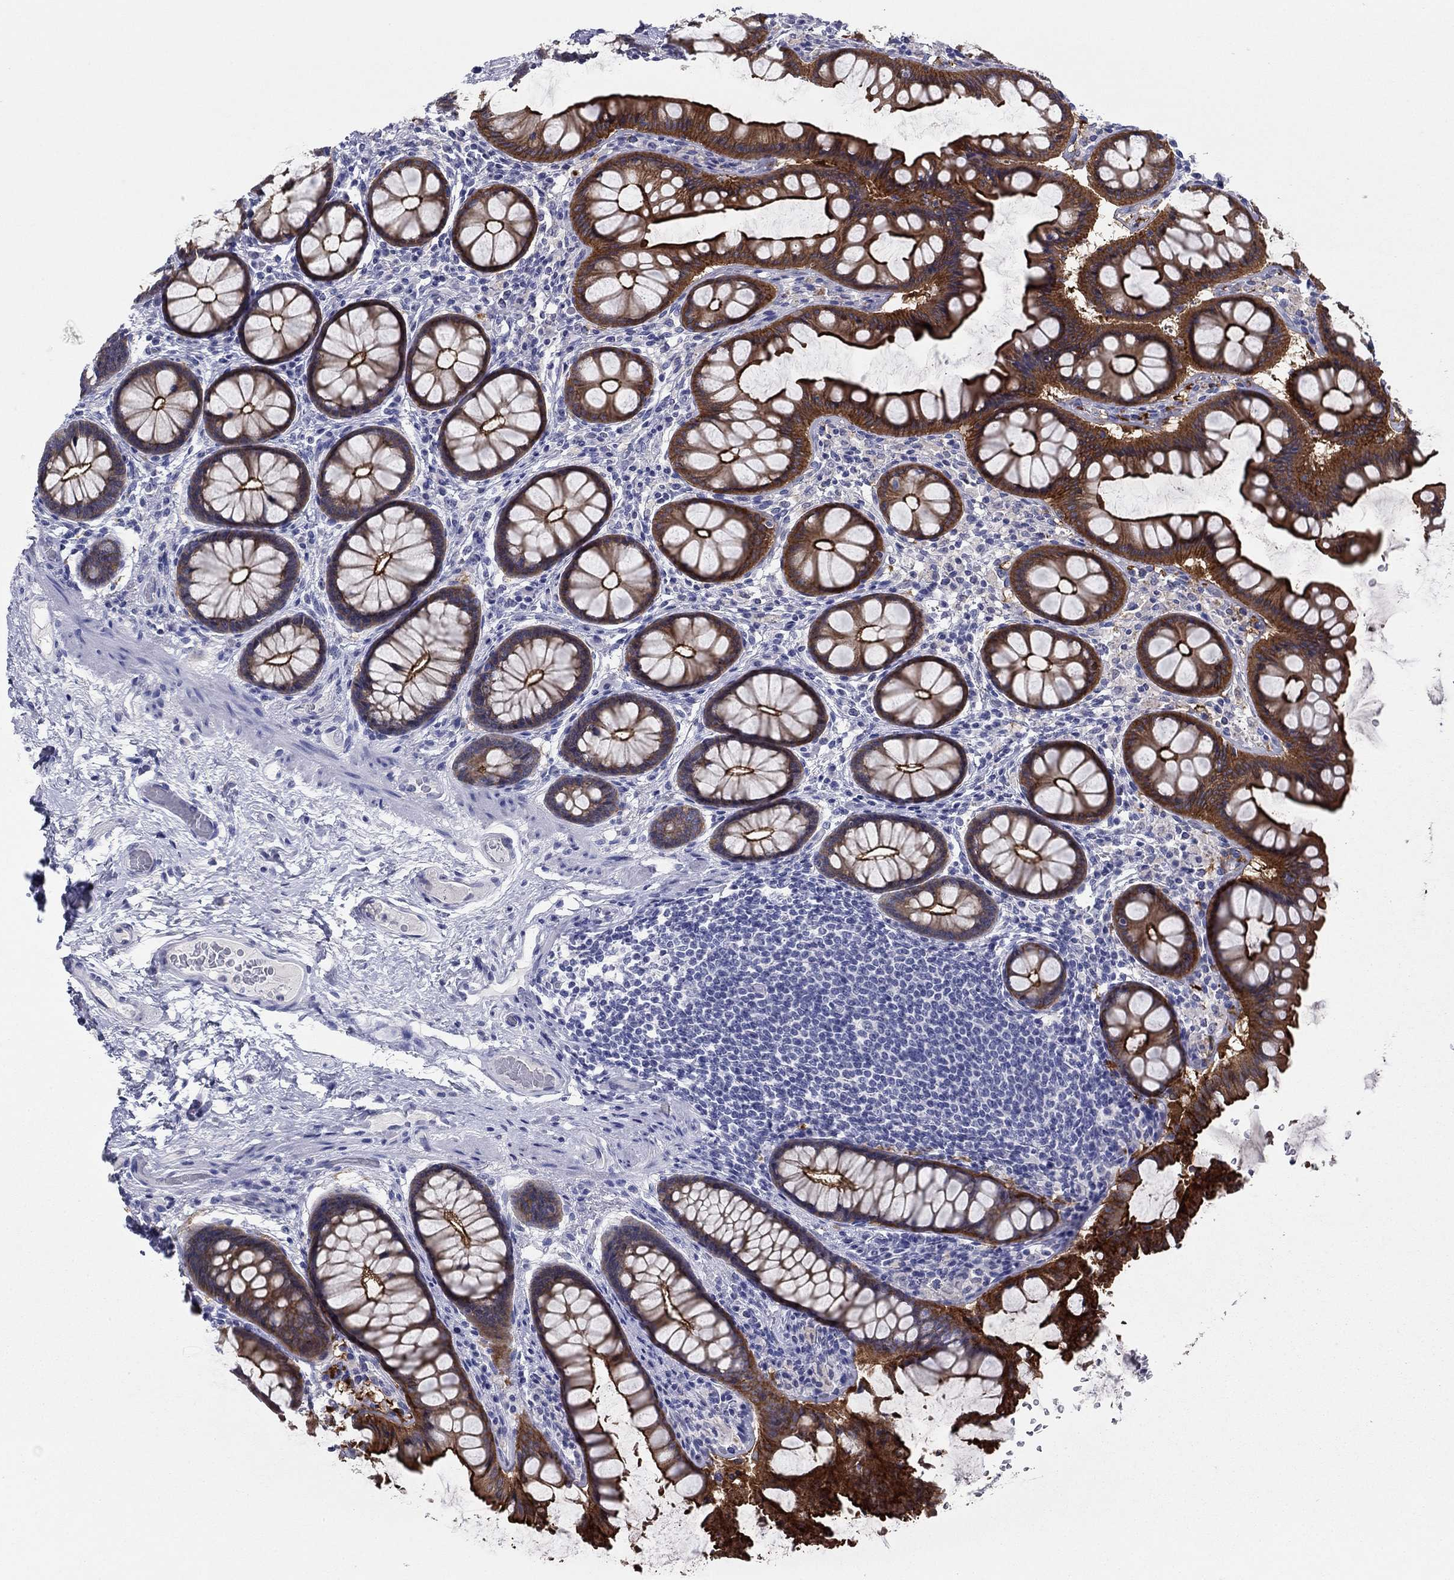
{"staining": {"intensity": "negative", "quantity": "none", "location": "none"}, "tissue": "colon", "cell_type": "Endothelial cells", "image_type": "normal", "snomed": [{"axis": "morphology", "description": "Normal tissue, NOS"}, {"axis": "topography", "description": "Colon"}], "caption": "Image shows no protein positivity in endothelial cells of unremarkable colon. (DAB (3,3'-diaminobenzidine) immunohistochemistry (IHC), high magnification).", "gene": "PLS1", "patient": {"sex": "female", "age": 65}}